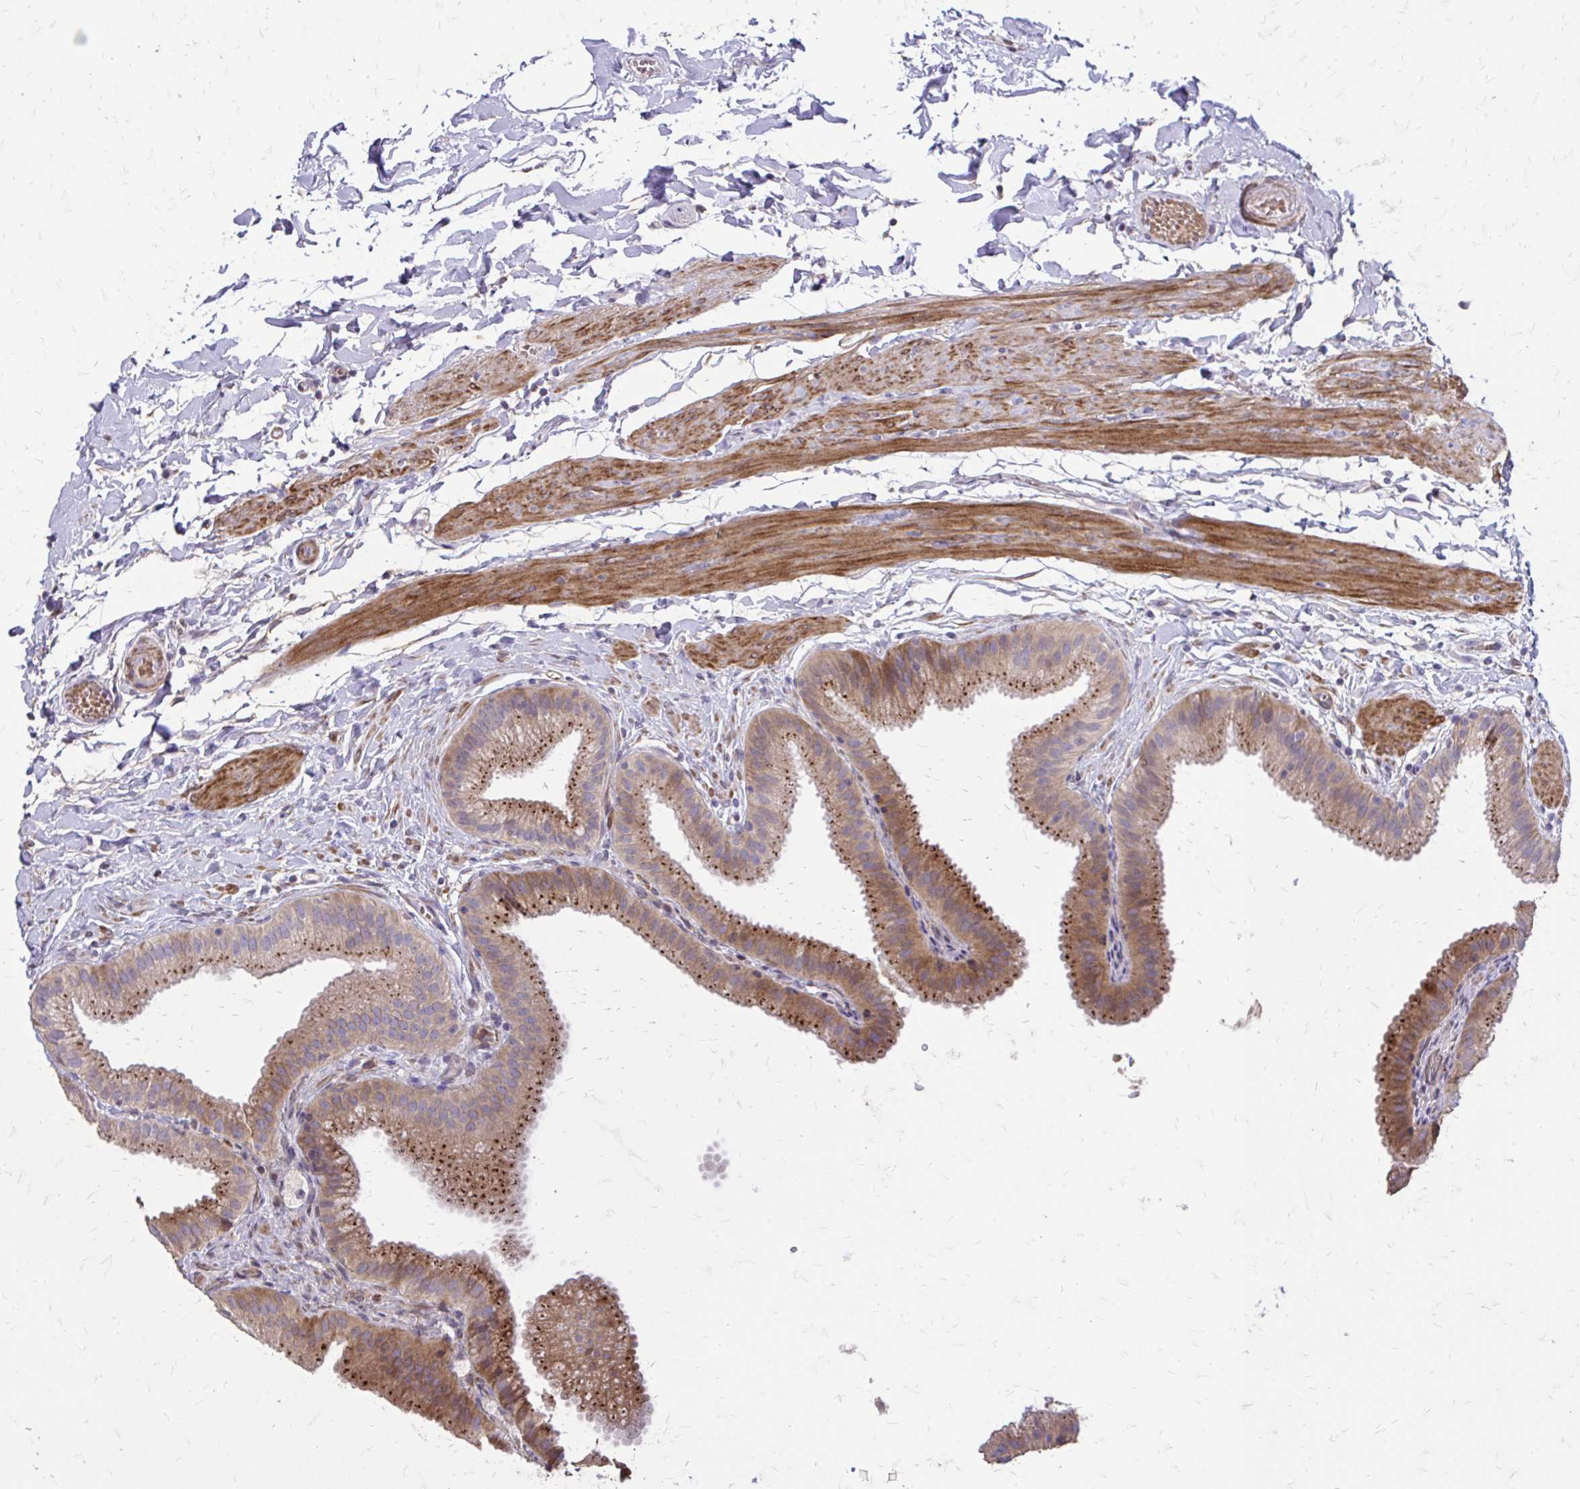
{"staining": {"intensity": "moderate", "quantity": ">75%", "location": "cytoplasmic/membranous"}, "tissue": "gallbladder", "cell_type": "Glandular cells", "image_type": "normal", "snomed": [{"axis": "morphology", "description": "Normal tissue, NOS"}, {"axis": "topography", "description": "Gallbladder"}], "caption": "A medium amount of moderate cytoplasmic/membranous positivity is present in about >75% of glandular cells in unremarkable gallbladder.", "gene": "MYORG", "patient": {"sex": "female", "age": 63}}